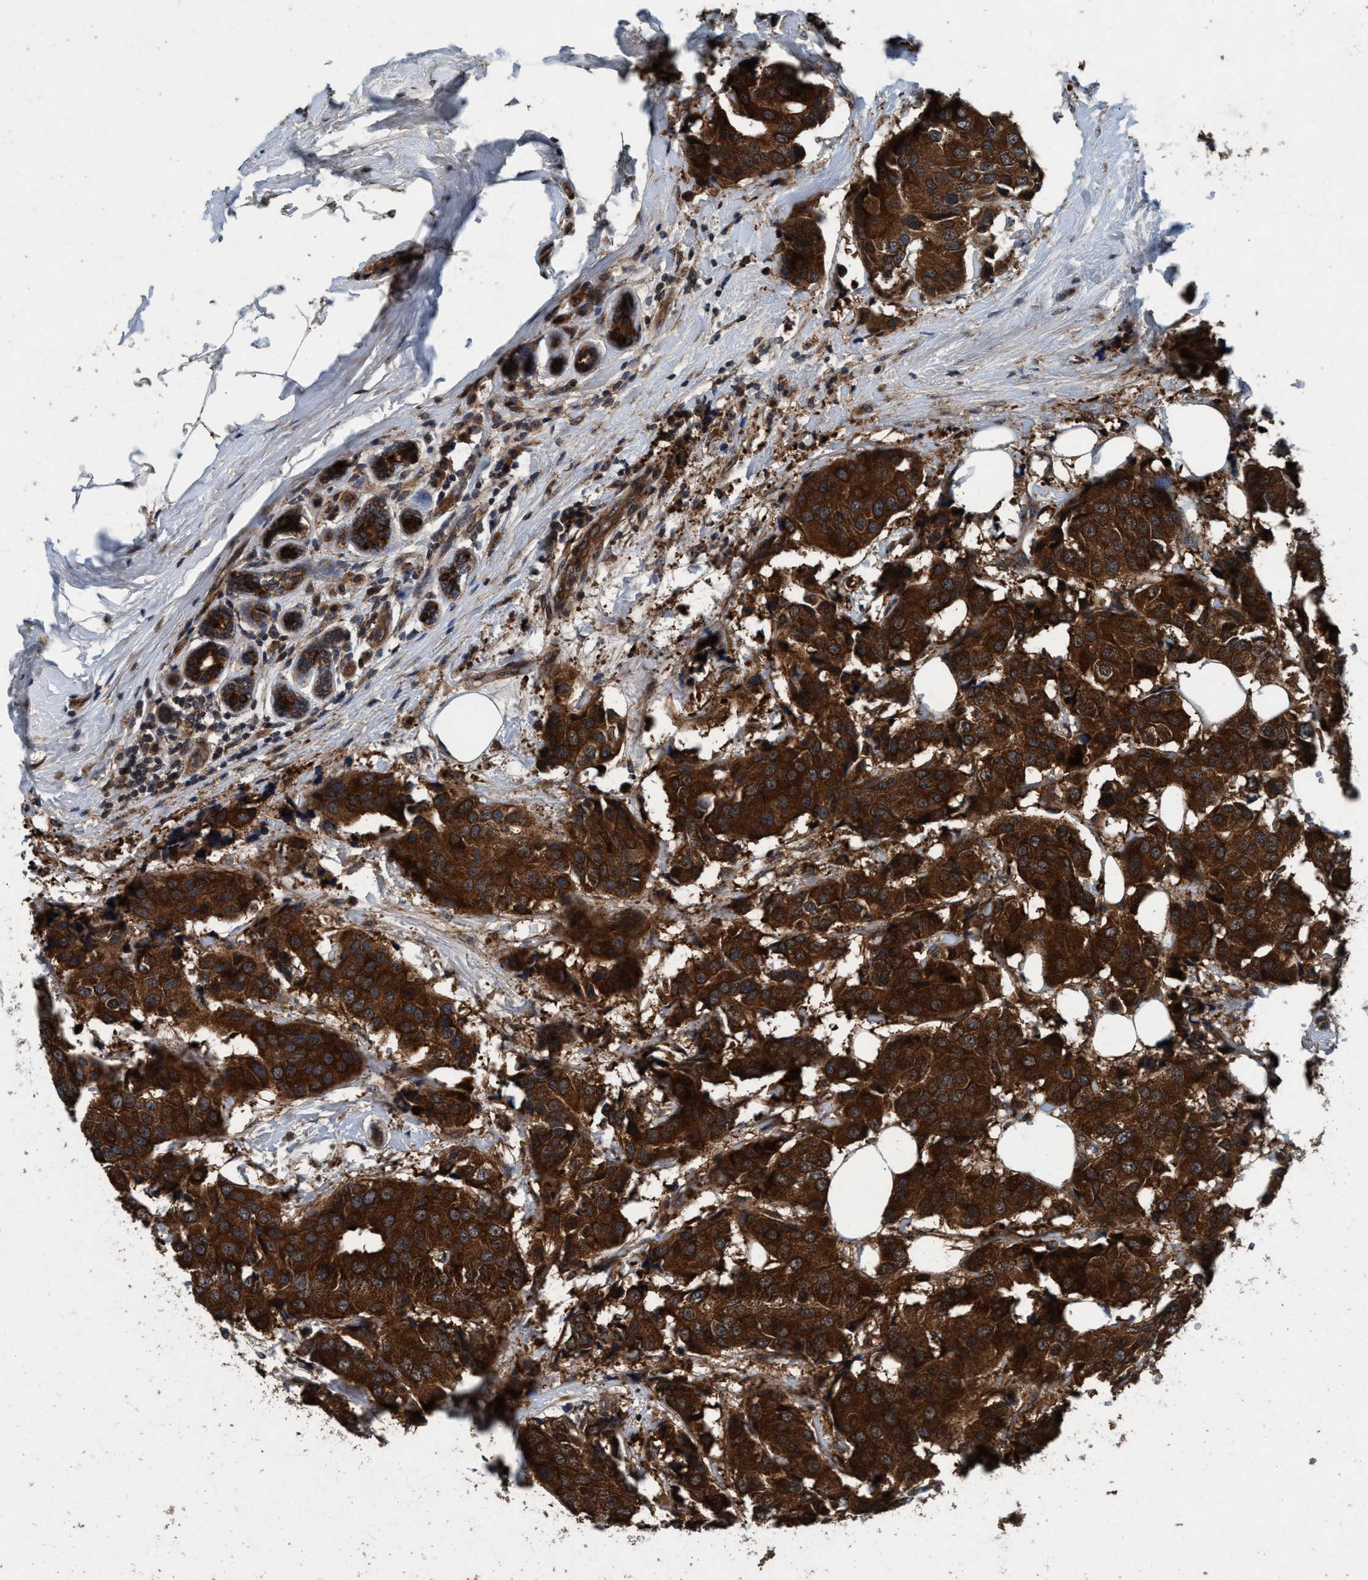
{"staining": {"intensity": "strong", "quantity": ">75%", "location": "cytoplasmic/membranous"}, "tissue": "breast cancer", "cell_type": "Tumor cells", "image_type": "cancer", "snomed": [{"axis": "morphology", "description": "Normal tissue, NOS"}, {"axis": "morphology", "description": "Duct carcinoma"}, {"axis": "topography", "description": "Breast"}], "caption": "This histopathology image displays invasive ductal carcinoma (breast) stained with IHC to label a protein in brown. The cytoplasmic/membranous of tumor cells show strong positivity for the protein. Nuclei are counter-stained blue.", "gene": "AKT1S1", "patient": {"sex": "female", "age": 39}}